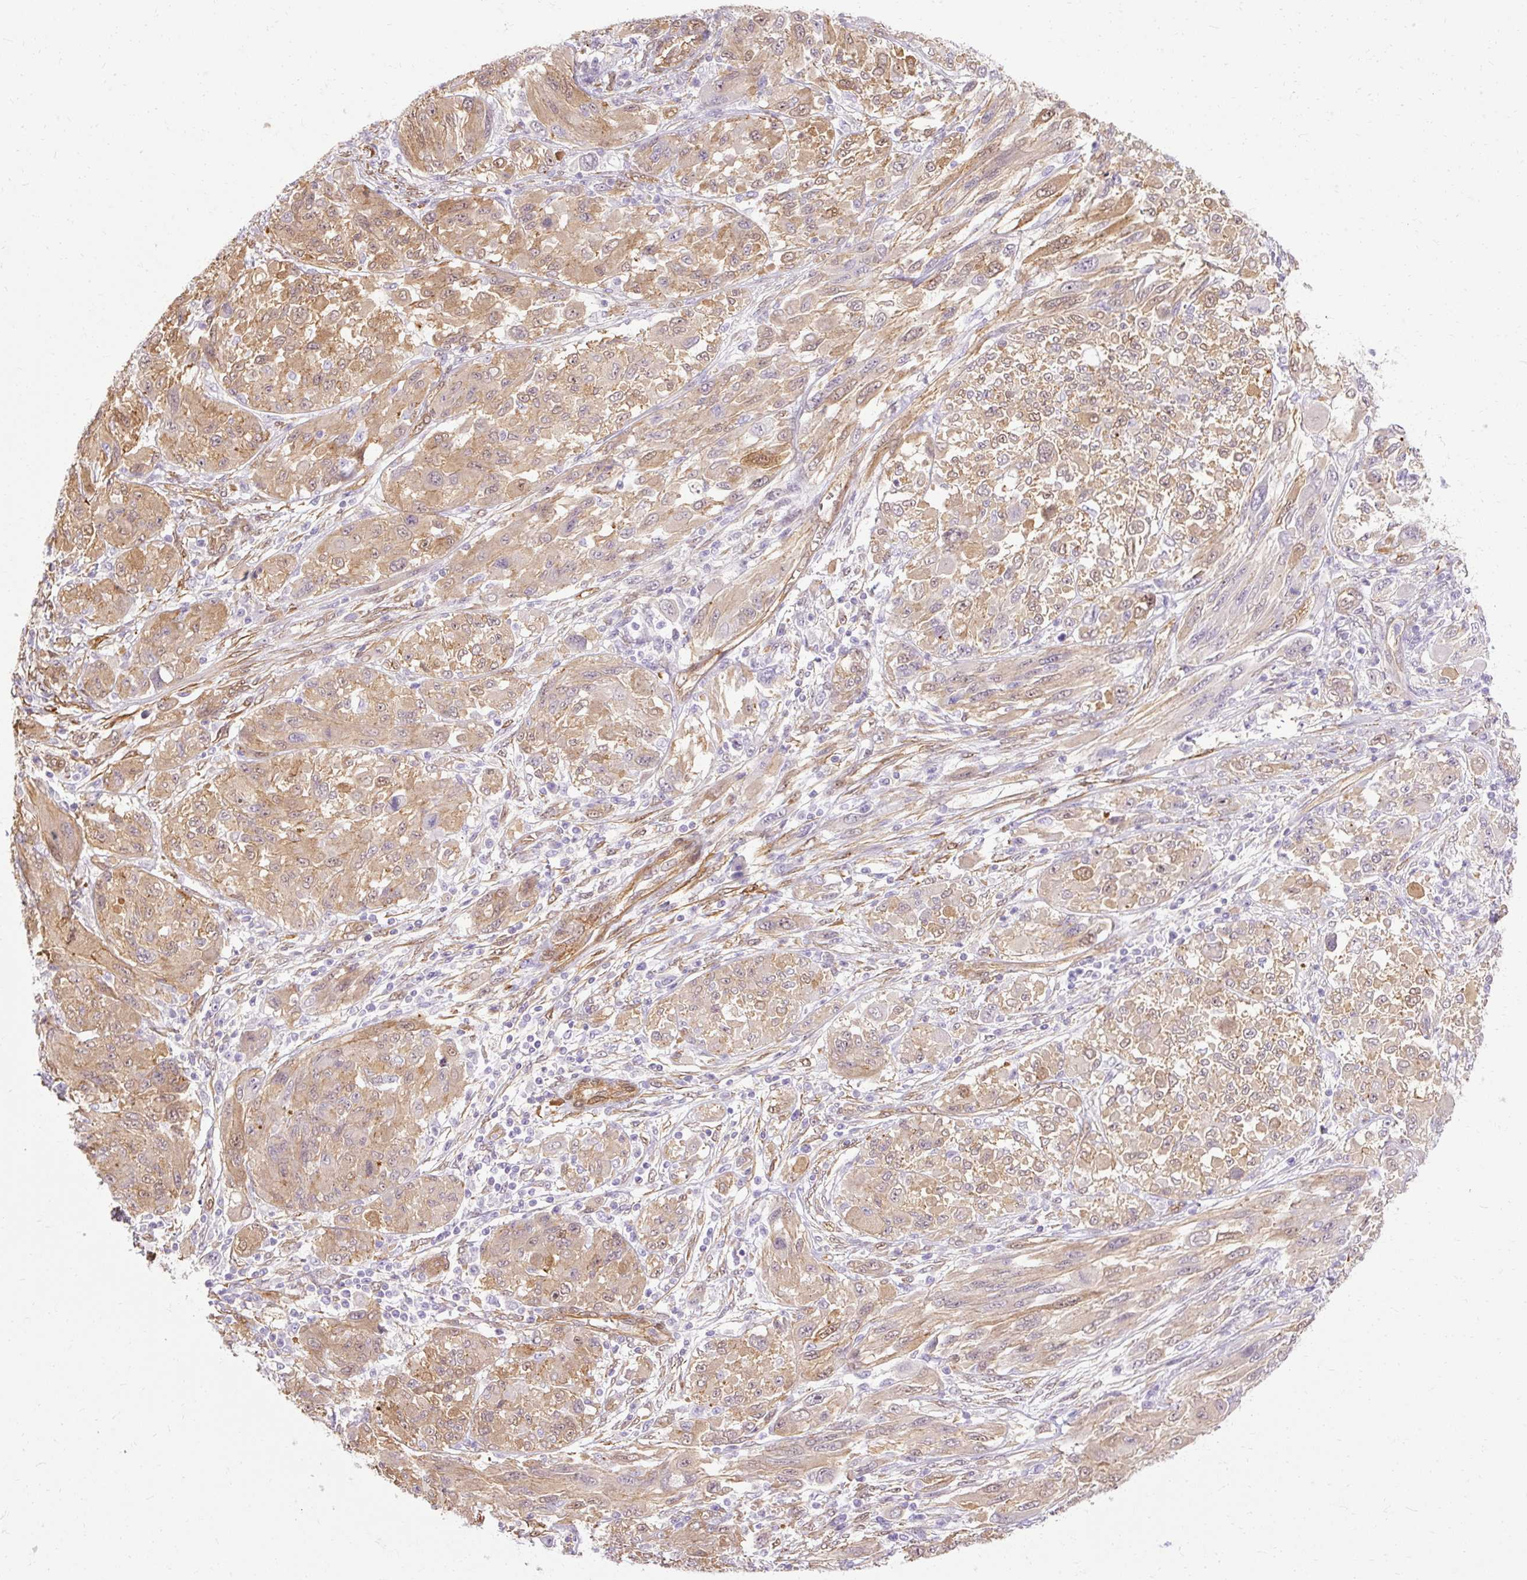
{"staining": {"intensity": "weak", "quantity": "25%-75%", "location": "cytoplasmic/membranous"}, "tissue": "melanoma", "cell_type": "Tumor cells", "image_type": "cancer", "snomed": [{"axis": "morphology", "description": "Malignant melanoma, NOS"}, {"axis": "topography", "description": "Skin"}], "caption": "An immunohistochemistry (IHC) image of tumor tissue is shown. Protein staining in brown highlights weak cytoplasmic/membranous positivity in melanoma within tumor cells.", "gene": "CNN3", "patient": {"sex": "female", "age": 91}}